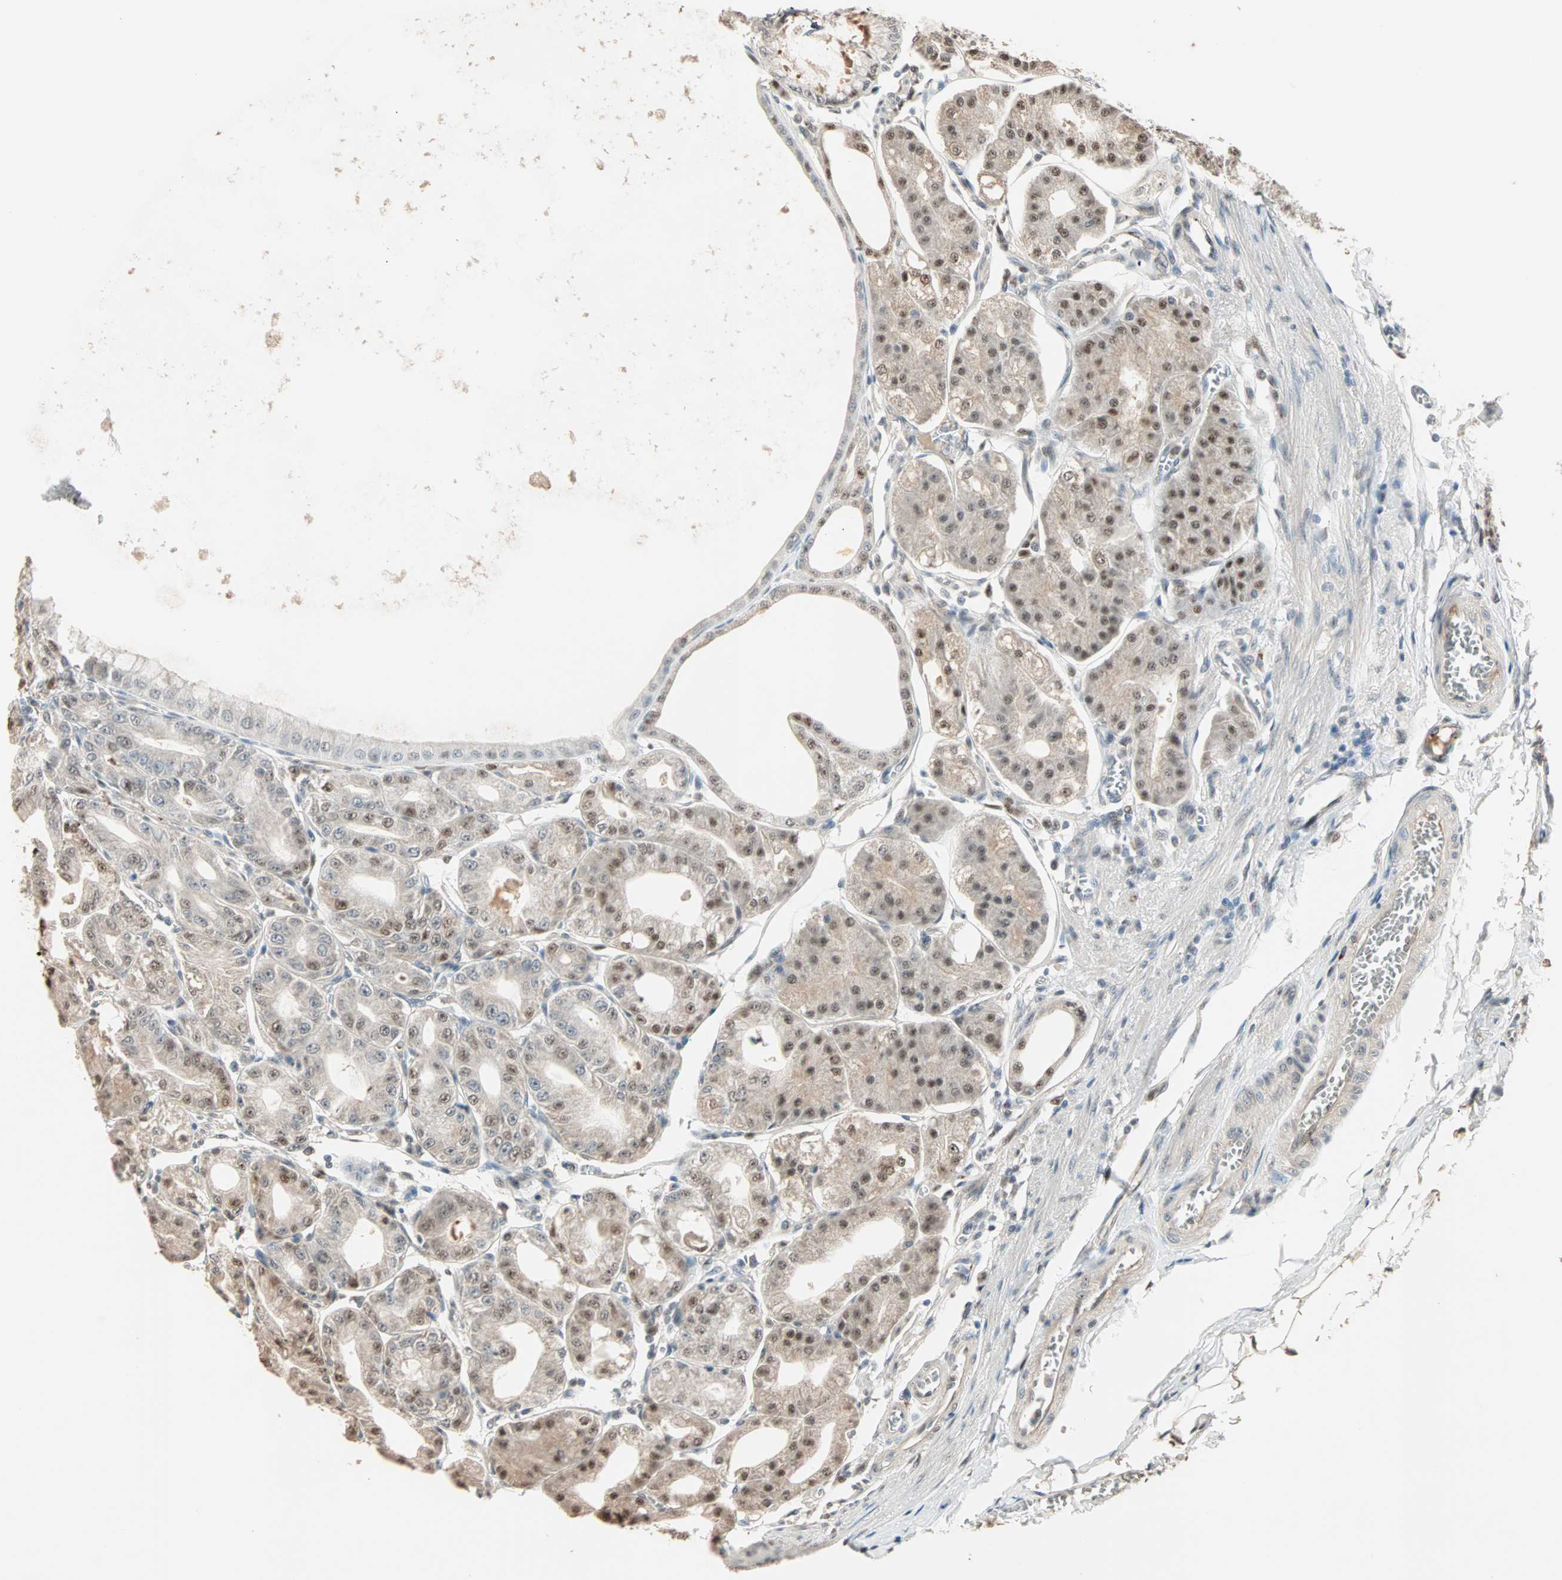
{"staining": {"intensity": "weak", "quantity": "25%-75%", "location": "cytoplasmic/membranous,nuclear"}, "tissue": "stomach", "cell_type": "Glandular cells", "image_type": "normal", "snomed": [{"axis": "morphology", "description": "Normal tissue, NOS"}, {"axis": "topography", "description": "Stomach, lower"}], "caption": "Benign stomach exhibits weak cytoplasmic/membranous,nuclear positivity in about 25%-75% of glandular cells, visualized by immunohistochemistry. (DAB (3,3'-diaminobenzidine) IHC with brightfield microscopy, high magnification).", "gene": "PRDM2", "patient": {"sex": "male", "age": 71}}